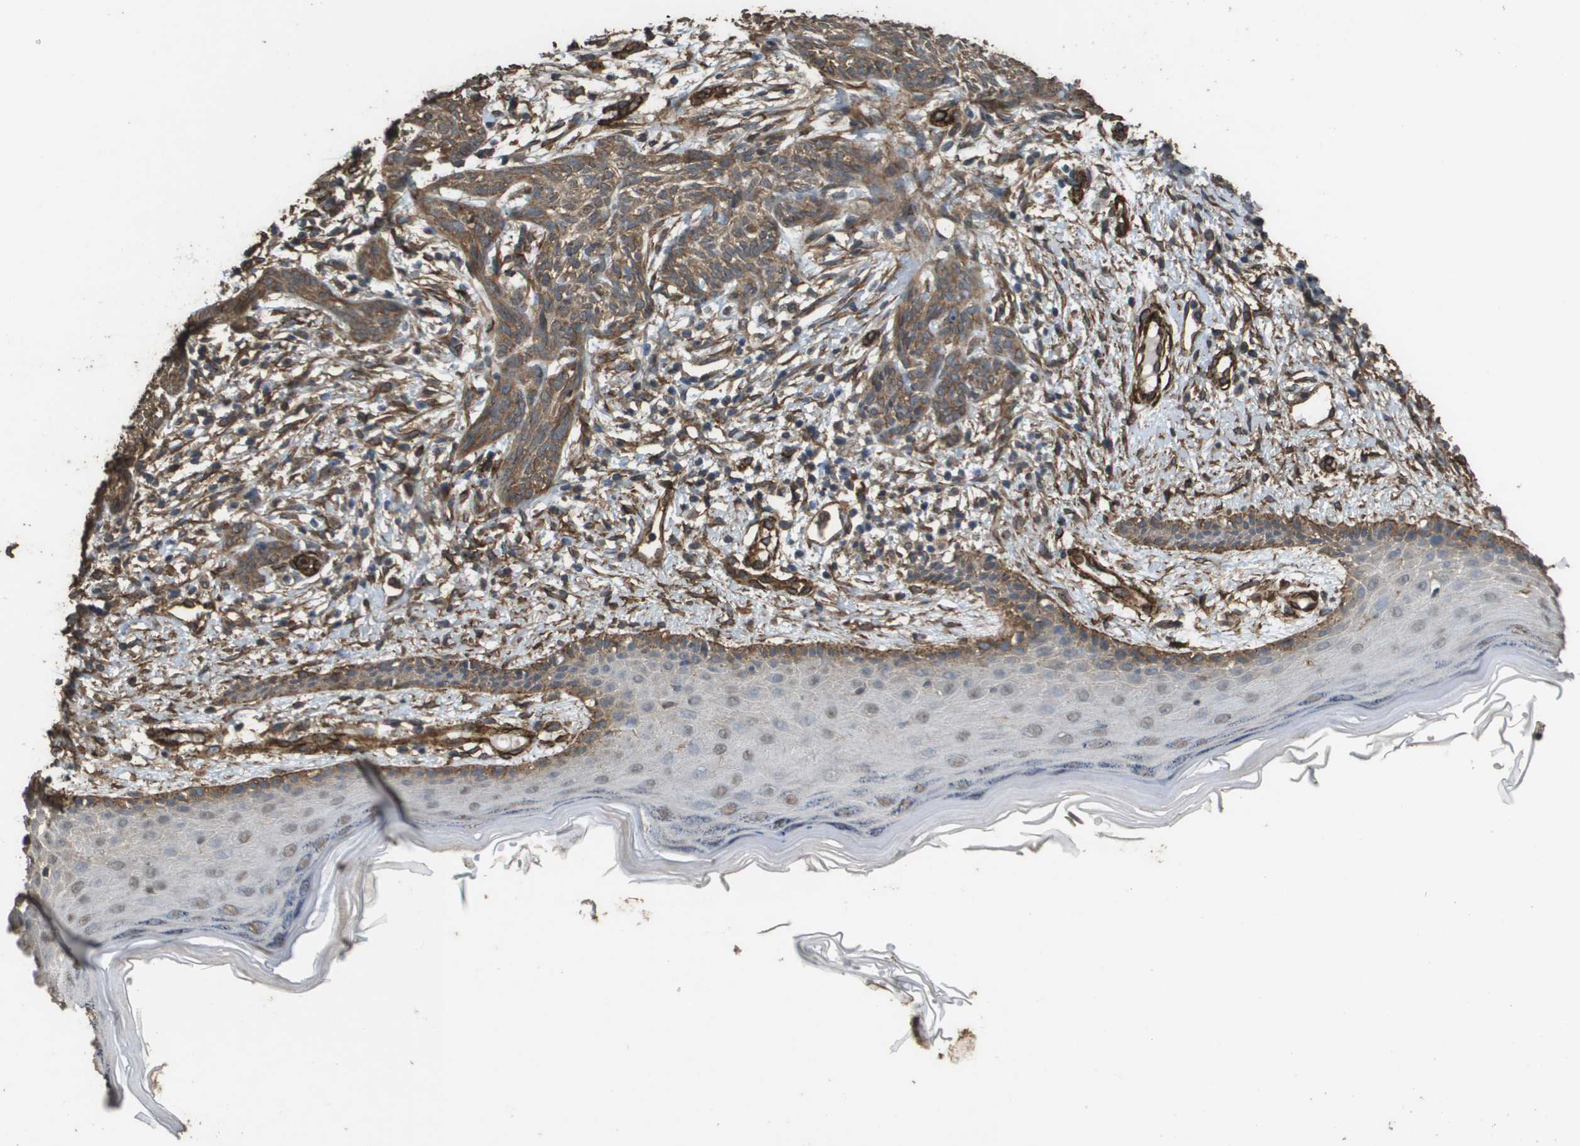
{"staining": {"intensity": "moderate", "quantity": ">75%", "location": "cytoplasmic/membranous"}, "tissue": "skin cancer", "cell_type": "Tumor cells", "image_type": "cancer", "snomed": [{"axis": "morphology", "description": "Basal cell carcinoma"}, {"axis": "topography", "description": "Skin"}], "caption": "Skin cancer stained with IHC shows moderate cytoplasmic/membranous expression in approximately >75% of tumor cells.", "gene": "AAMP", "patient": {"sex": "female", "age": 59}}